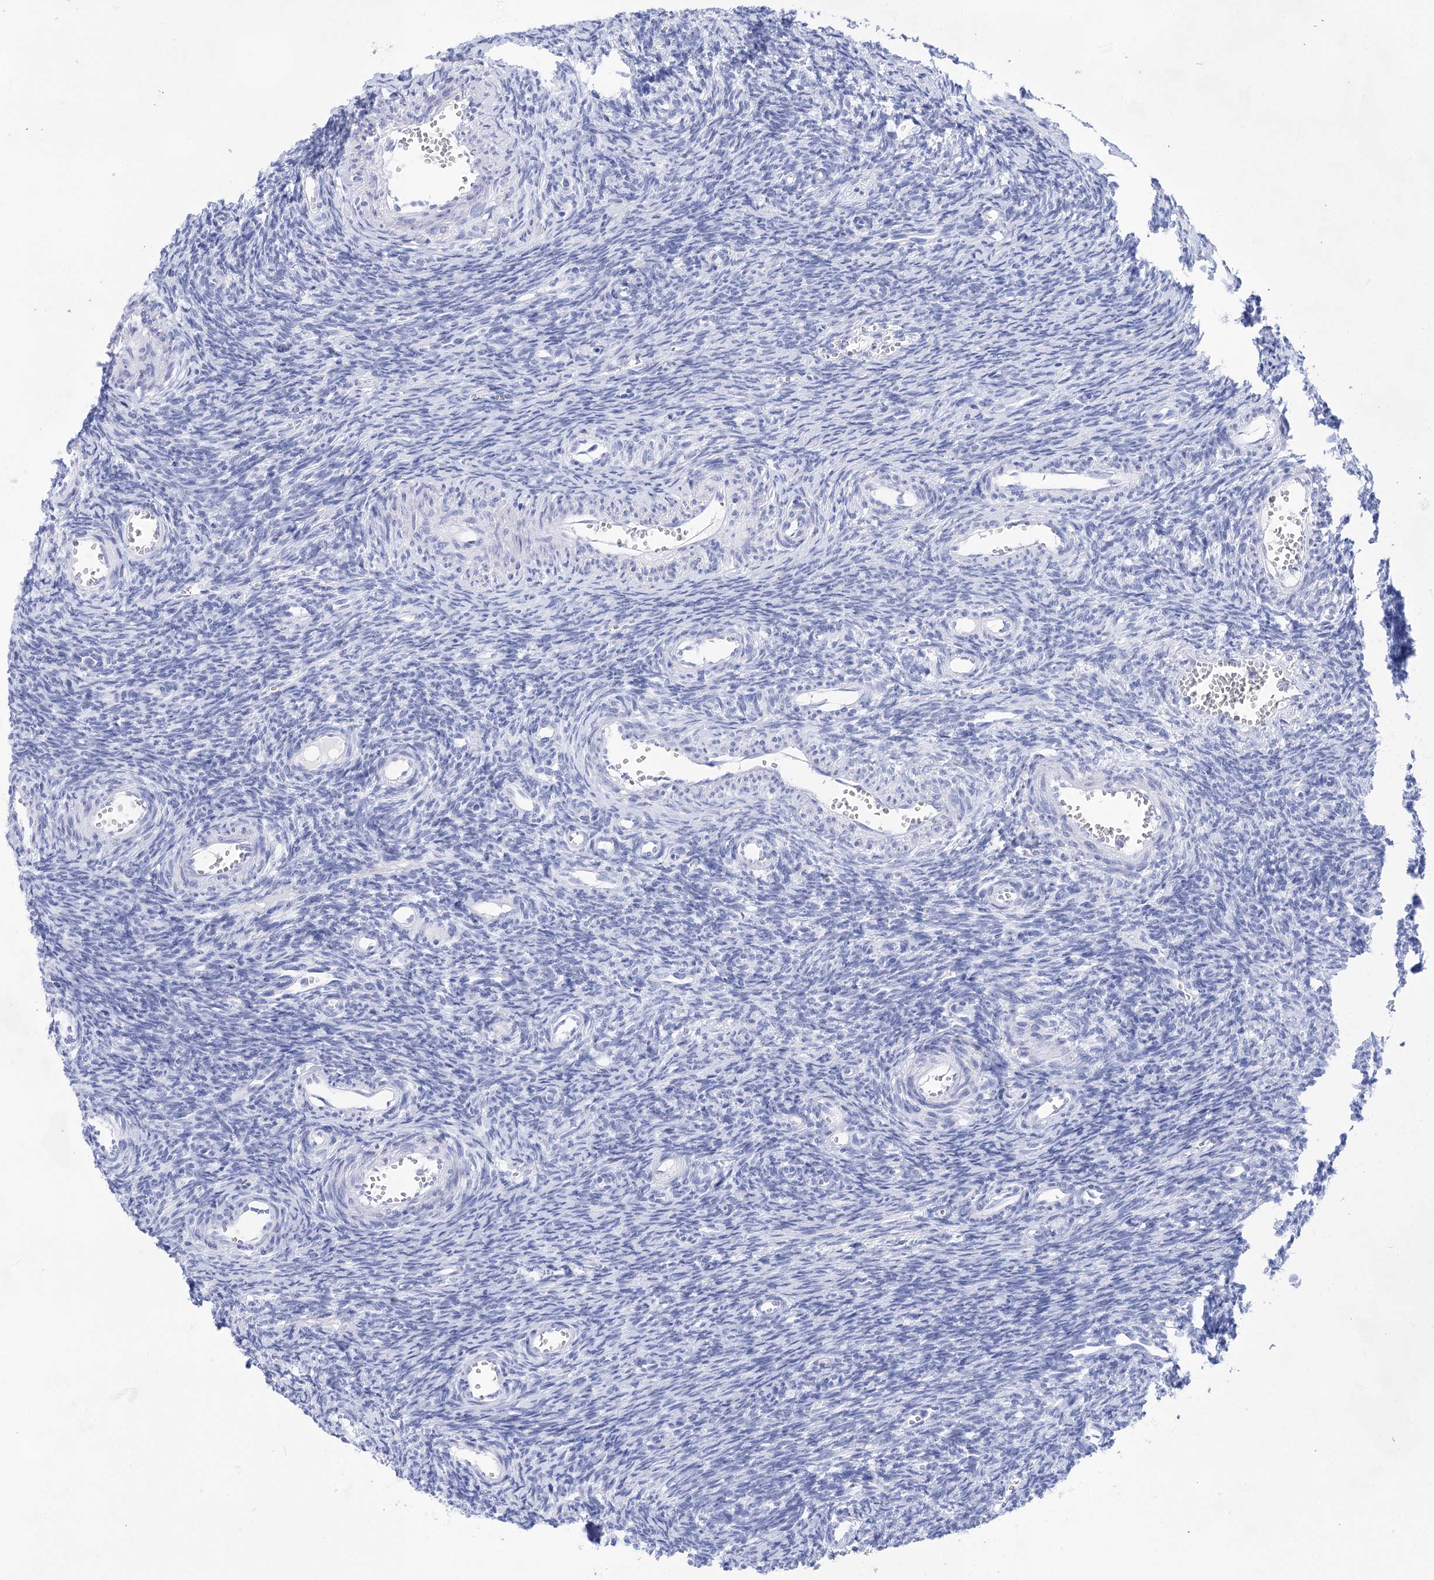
{"staining": {"intensity": "negative", "quantity": "none", "location": "none"}, "tissue": "ovary", "cell_type": "Ovarian stroma cells", "image_type": "normal", "snomed": [{"axis": "morphology", "description": "Normal tissue, NOS"}, {"axis": "topography", "description": "Ovary"}], "caption": "Human ovary stained for a protein using immunohistochemistry (IHC) displays no staining in ovarian stroma cells.", "gene": "LALBA", "patient": {"sex": "female", "age": 39}}